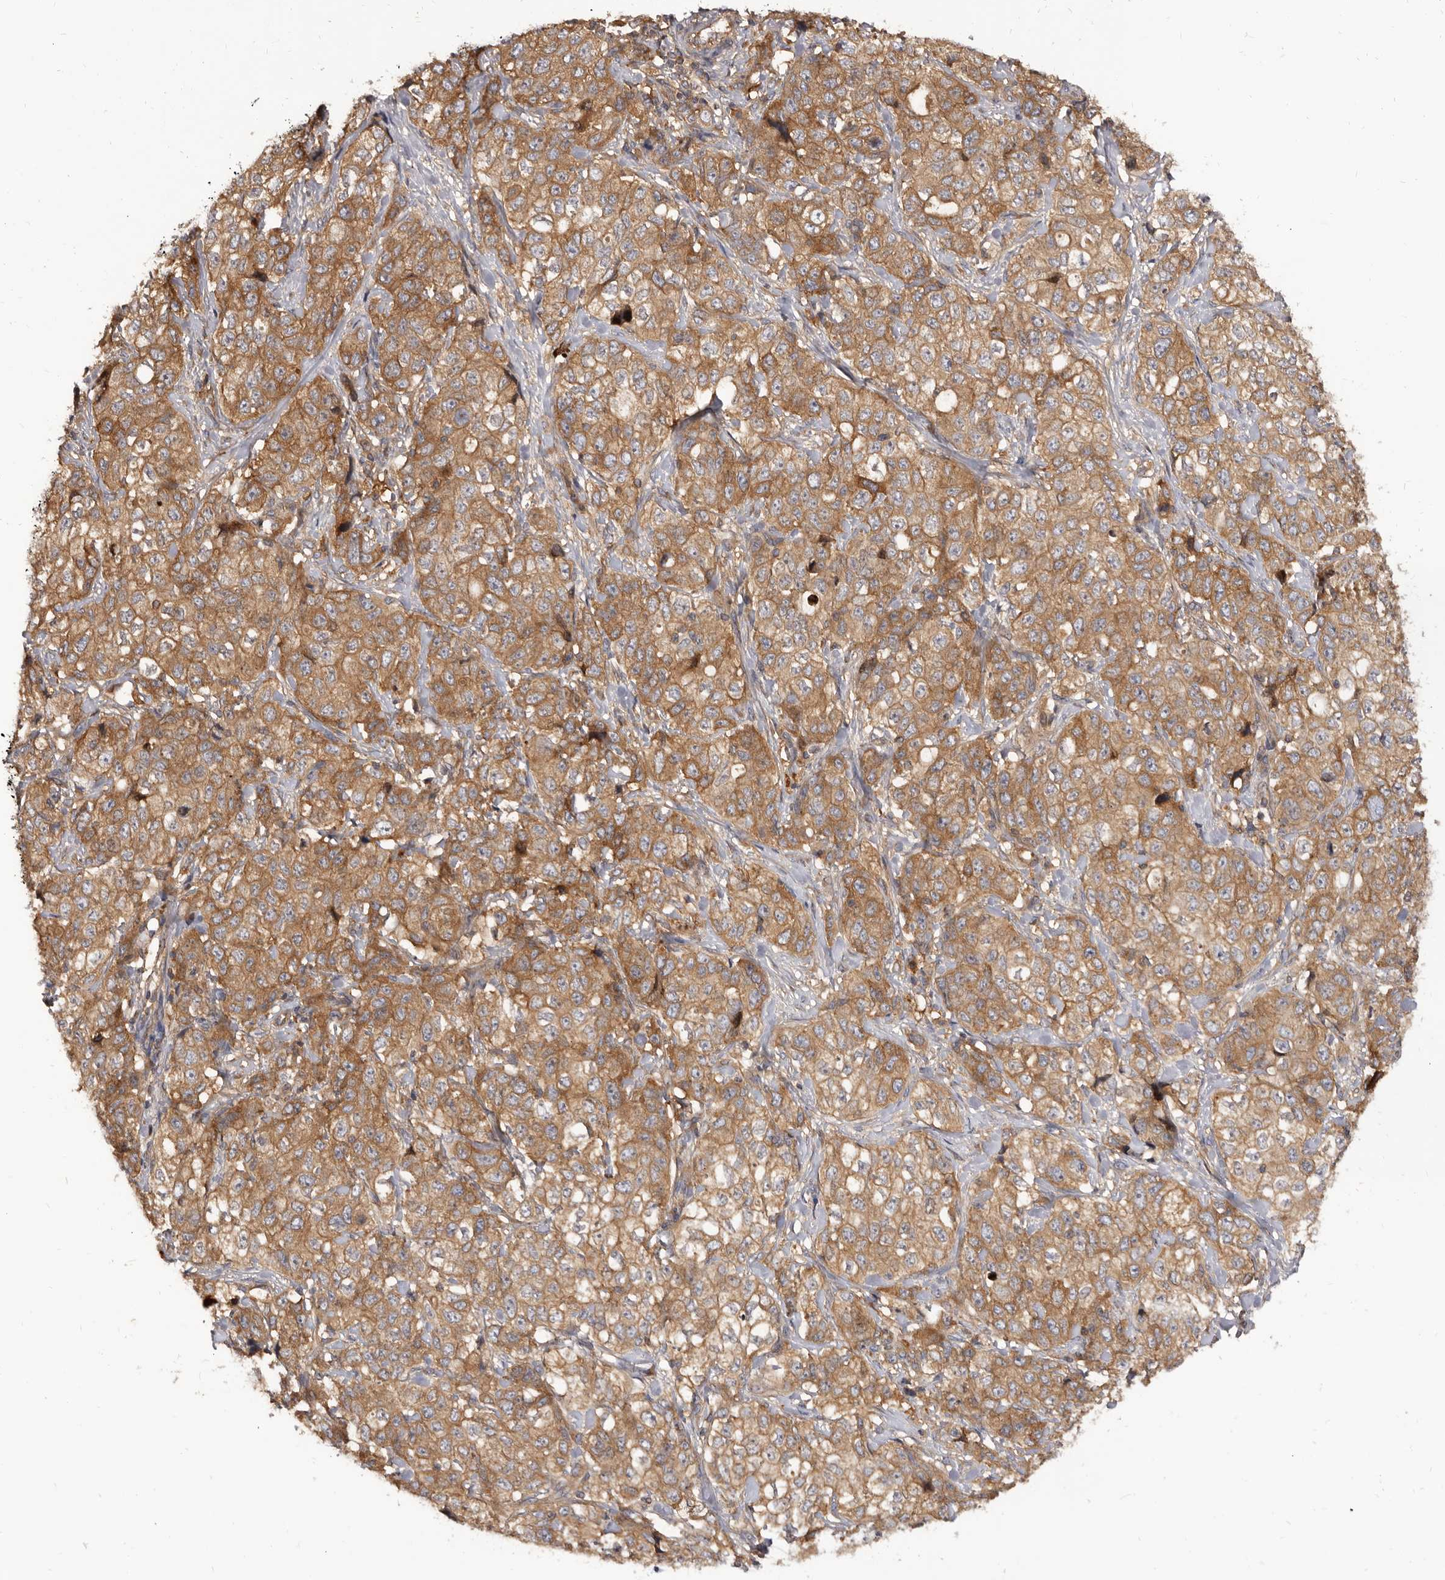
{"staining": {"intensity": "moderate", "quantity": ">75%", "location": "cytoplasmic/membranous"}, "tissue": "stomach cancer", "cell_type": "Tumor cells", "image_type": "cancer", "snomed": [{"axis": "morphology", "description": "Adenocarcinoma, NOS"}, {"axis": "topography", "description": "Stomach"}], "caption": "About >75% of tumor cells in adenocarcinoma (stomach) show moderate cytoplasmic/membranous protein positivity as visualized by brown immunohistochemical staining.", "gene": "ADAMTS20", "patient": {"sex": "male", "age": 48}}